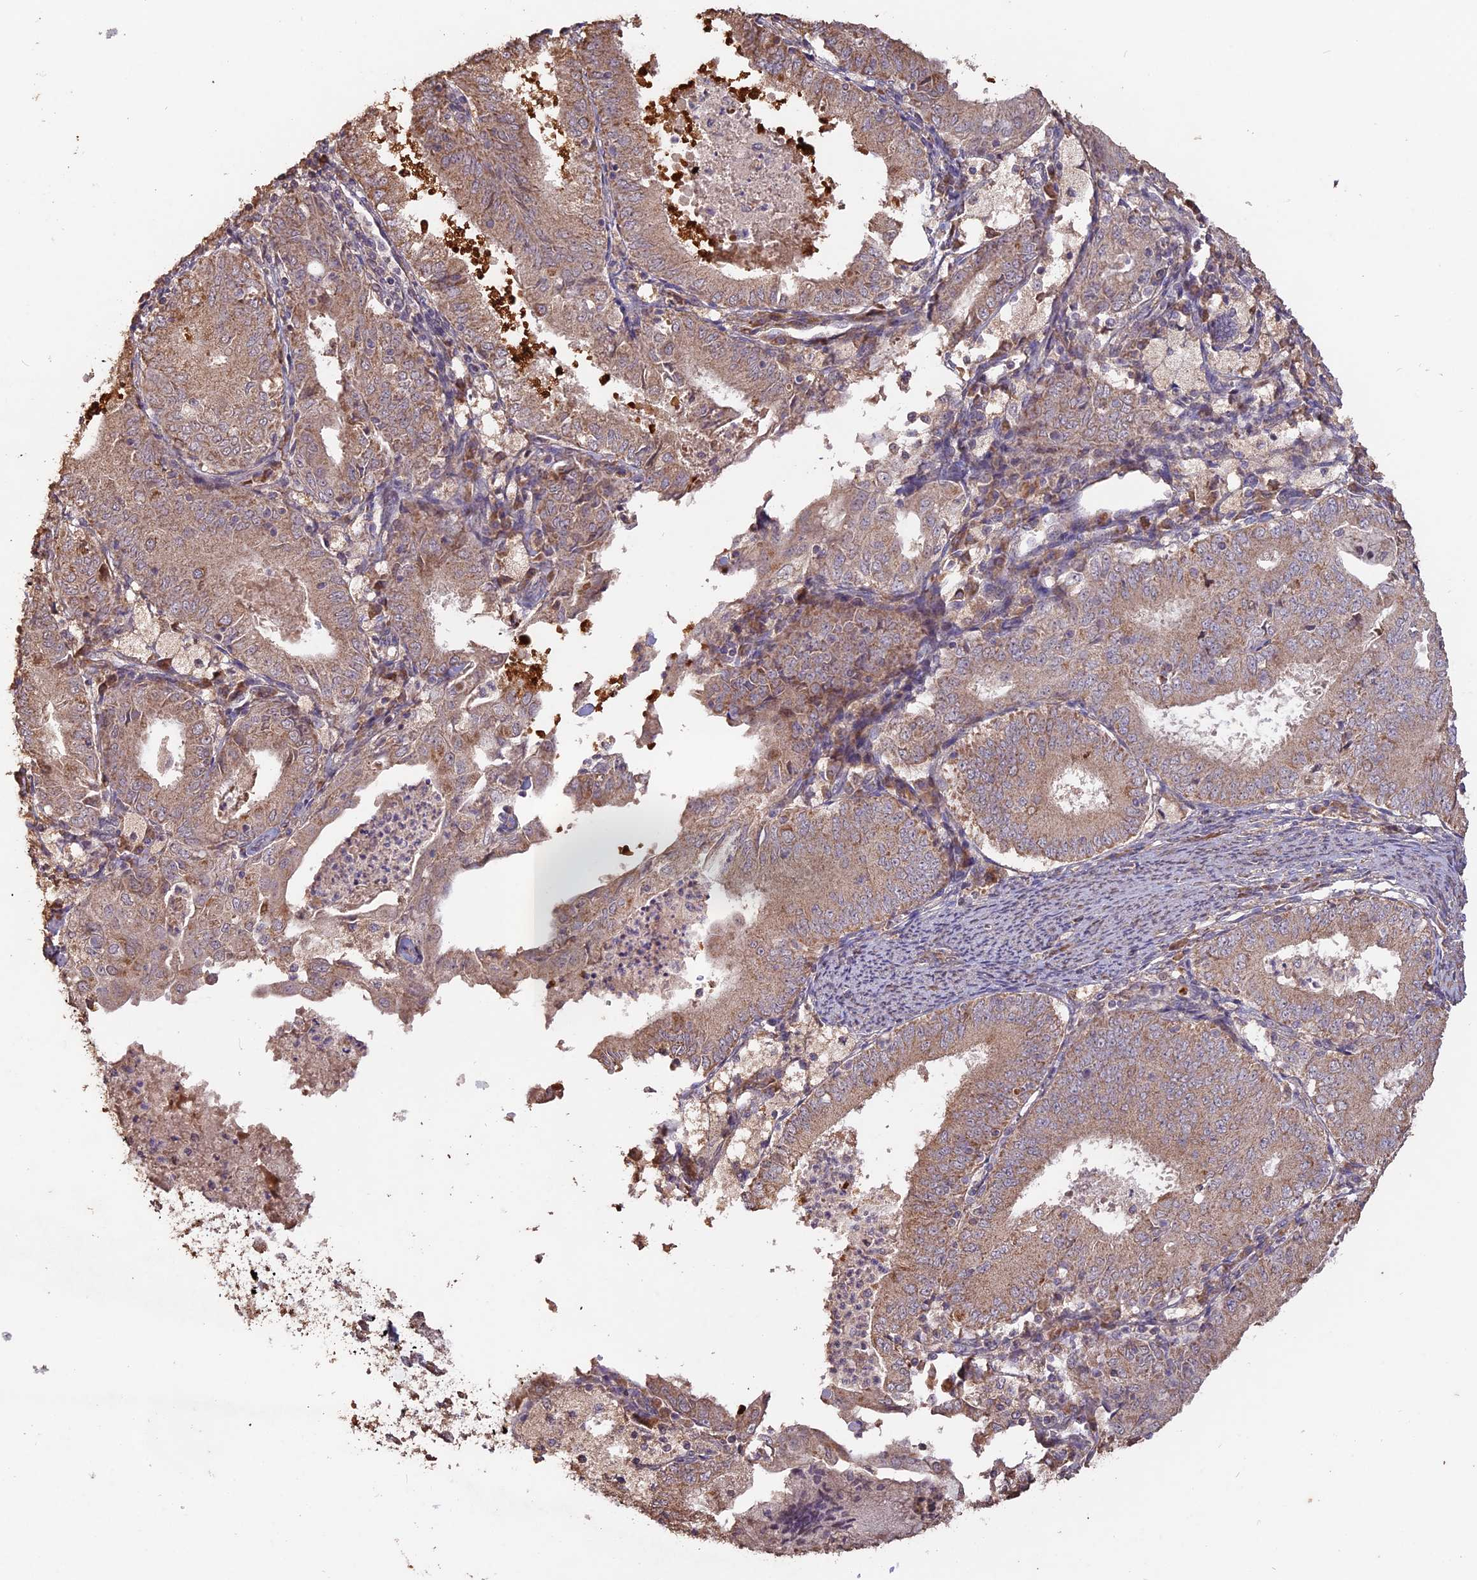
{"staining": {"intensity": "weak", "quantity": ">75%", "location": "cytoplasmic/membranous"}, "tissue": "endometrial cancer", "cell_type": "Tumor cells", "image_type": "cancer", "snomed": [{"axis": "morphology", "description": "Adenocarcinoma, NOS"}, {"axis": "topography", "description": "Endometrium"}], "caption": "Endometrial adenocarcinoma stained with IHC demonstrates weak cytoplasmic/membranous expression in approximately >75% of tumor cells.", "gene": "LAYN", "patient": {"sex": "female", "age": 57}}